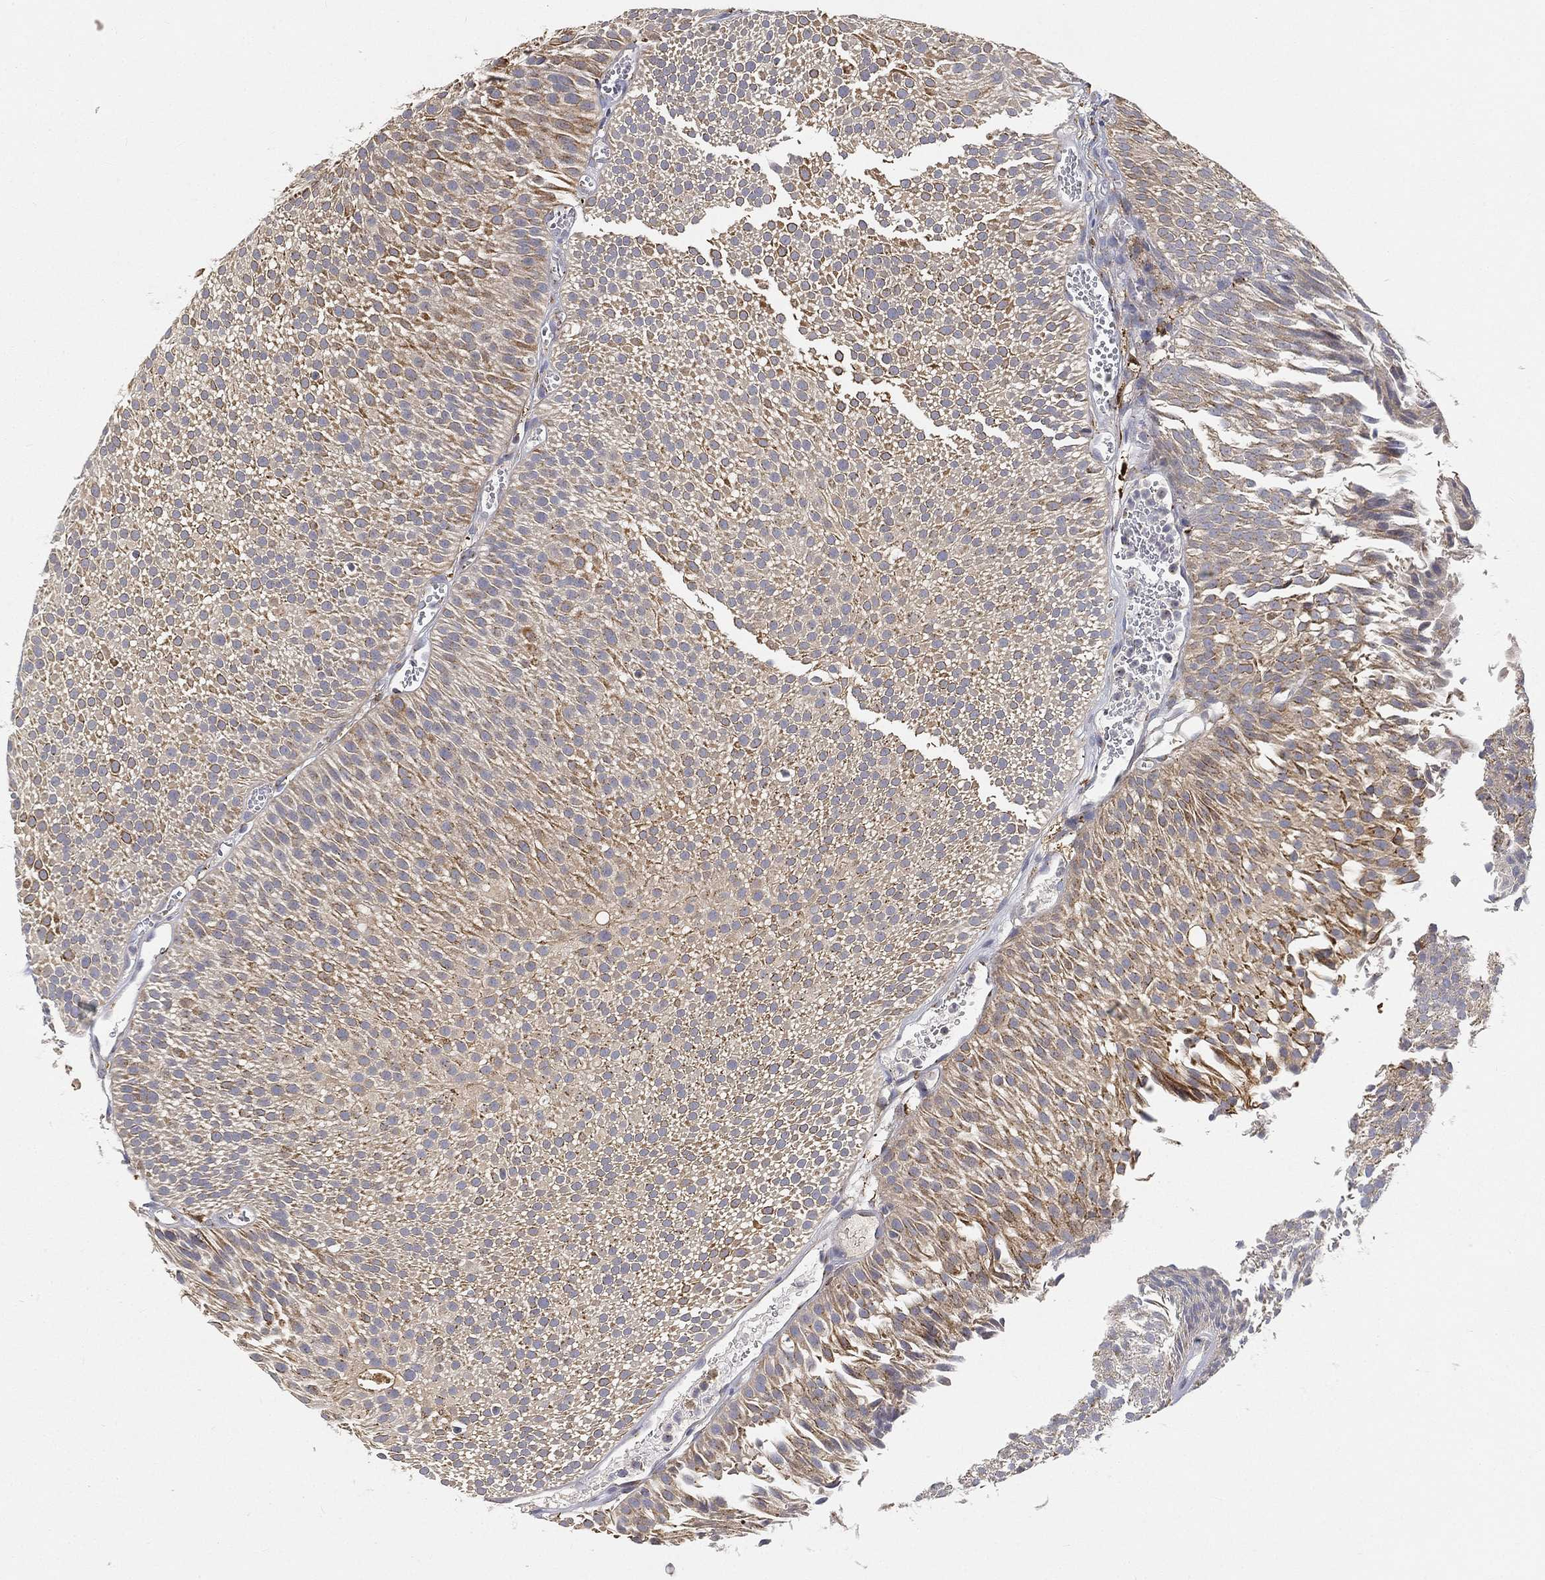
{"staining": {"intensity": "moderate", "quantity": ">75%", "location": "cytoplasmic/membranous"}, "tissue": "urothelial cancer", "cell_type": "Tumor cells", "image_type": "cancer", "snomed": [{"axis": "morphology", "description": "Urothelial carcinoma, Low grade"}, {"axis": "topography", "description": "Urinary bladder"}], "caption": "This photomicrograph reveals IHC staining of human urothelial cancer, with medium moderate cytoplasmic/membranous staining in about >75% of tumor cells.", "gene": "CTSL", "patient": {"sex": "male", "age": 65}}